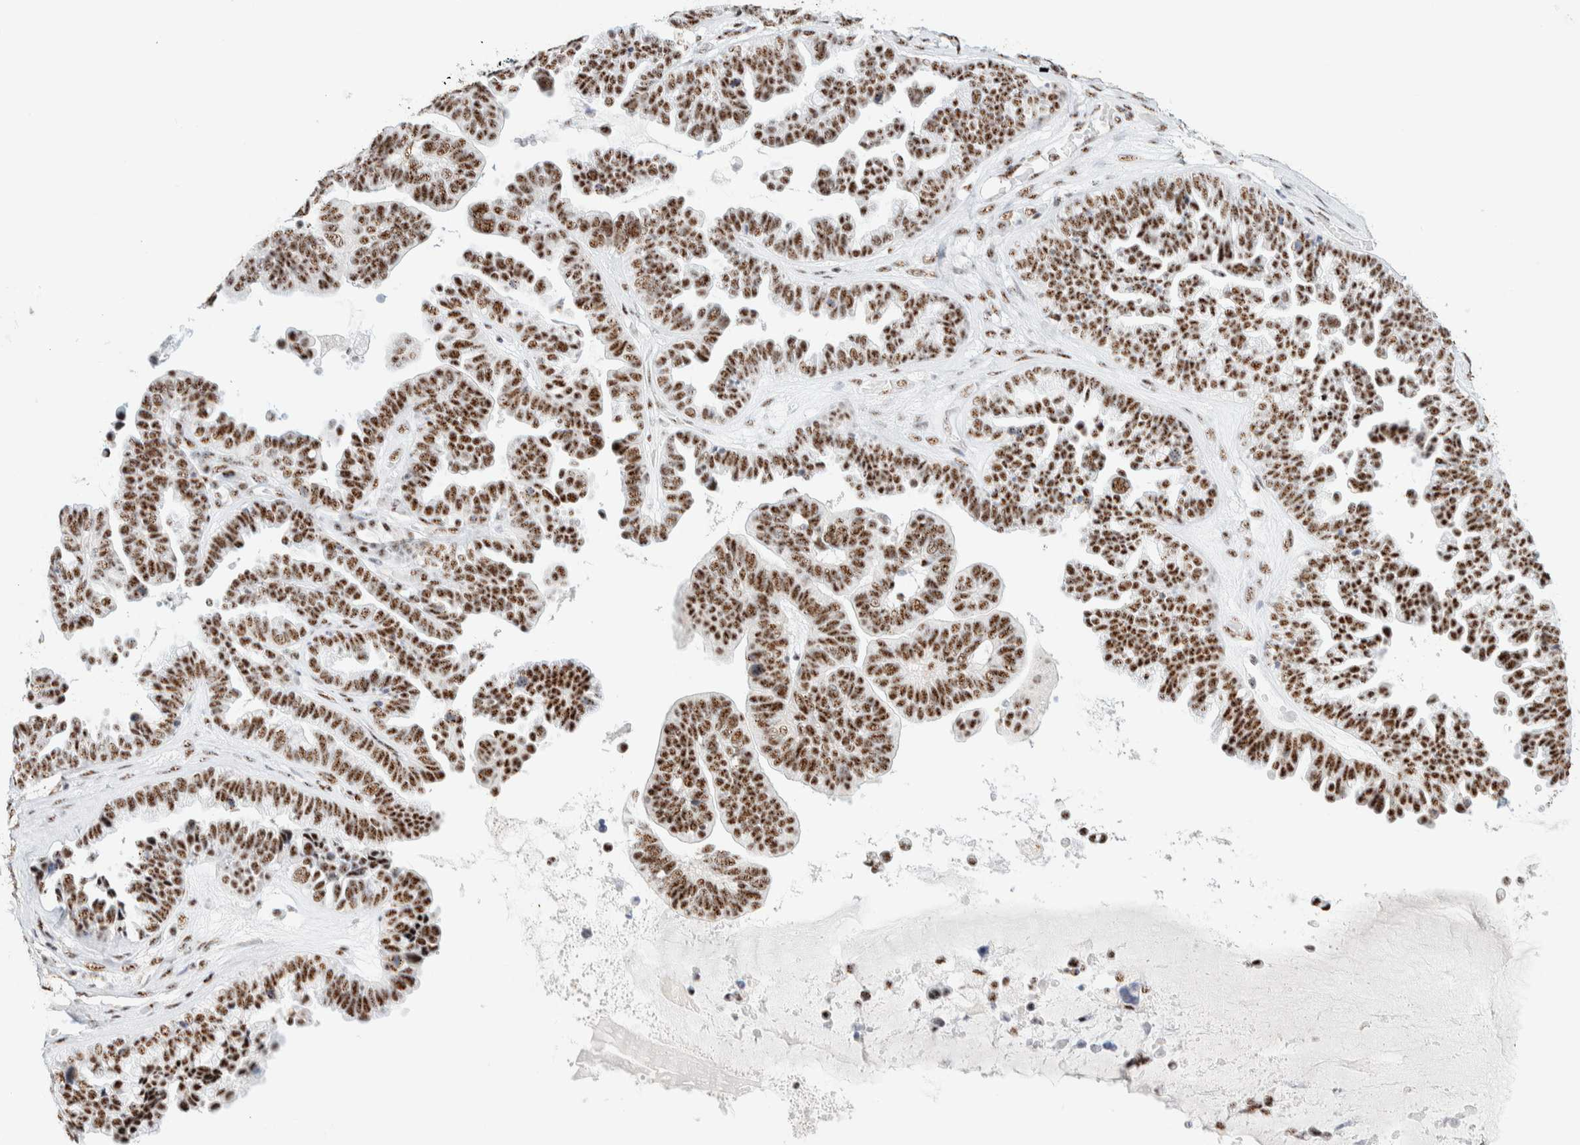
{"staining": {"intensity": "strong", "quantity": ">75%", "location": "nuclear"}, "tissue": "ovarian cancer", "cell_type": "Tumor cells", "image_type": "cancer", "snomed": [{"axis": "morphology", "description": "Cystadenocarcinoma, serous, NOS"}, {"axis": "topography", "description": "Ovary"}], "caption": "Ovarian serous cystadenocarcinoma stained for a protein (brown) shows strong nuclear positive staining in approximately >75% of tumor cells.", "gene": "SON", "patient": {"sex": "female", "age": 56}}